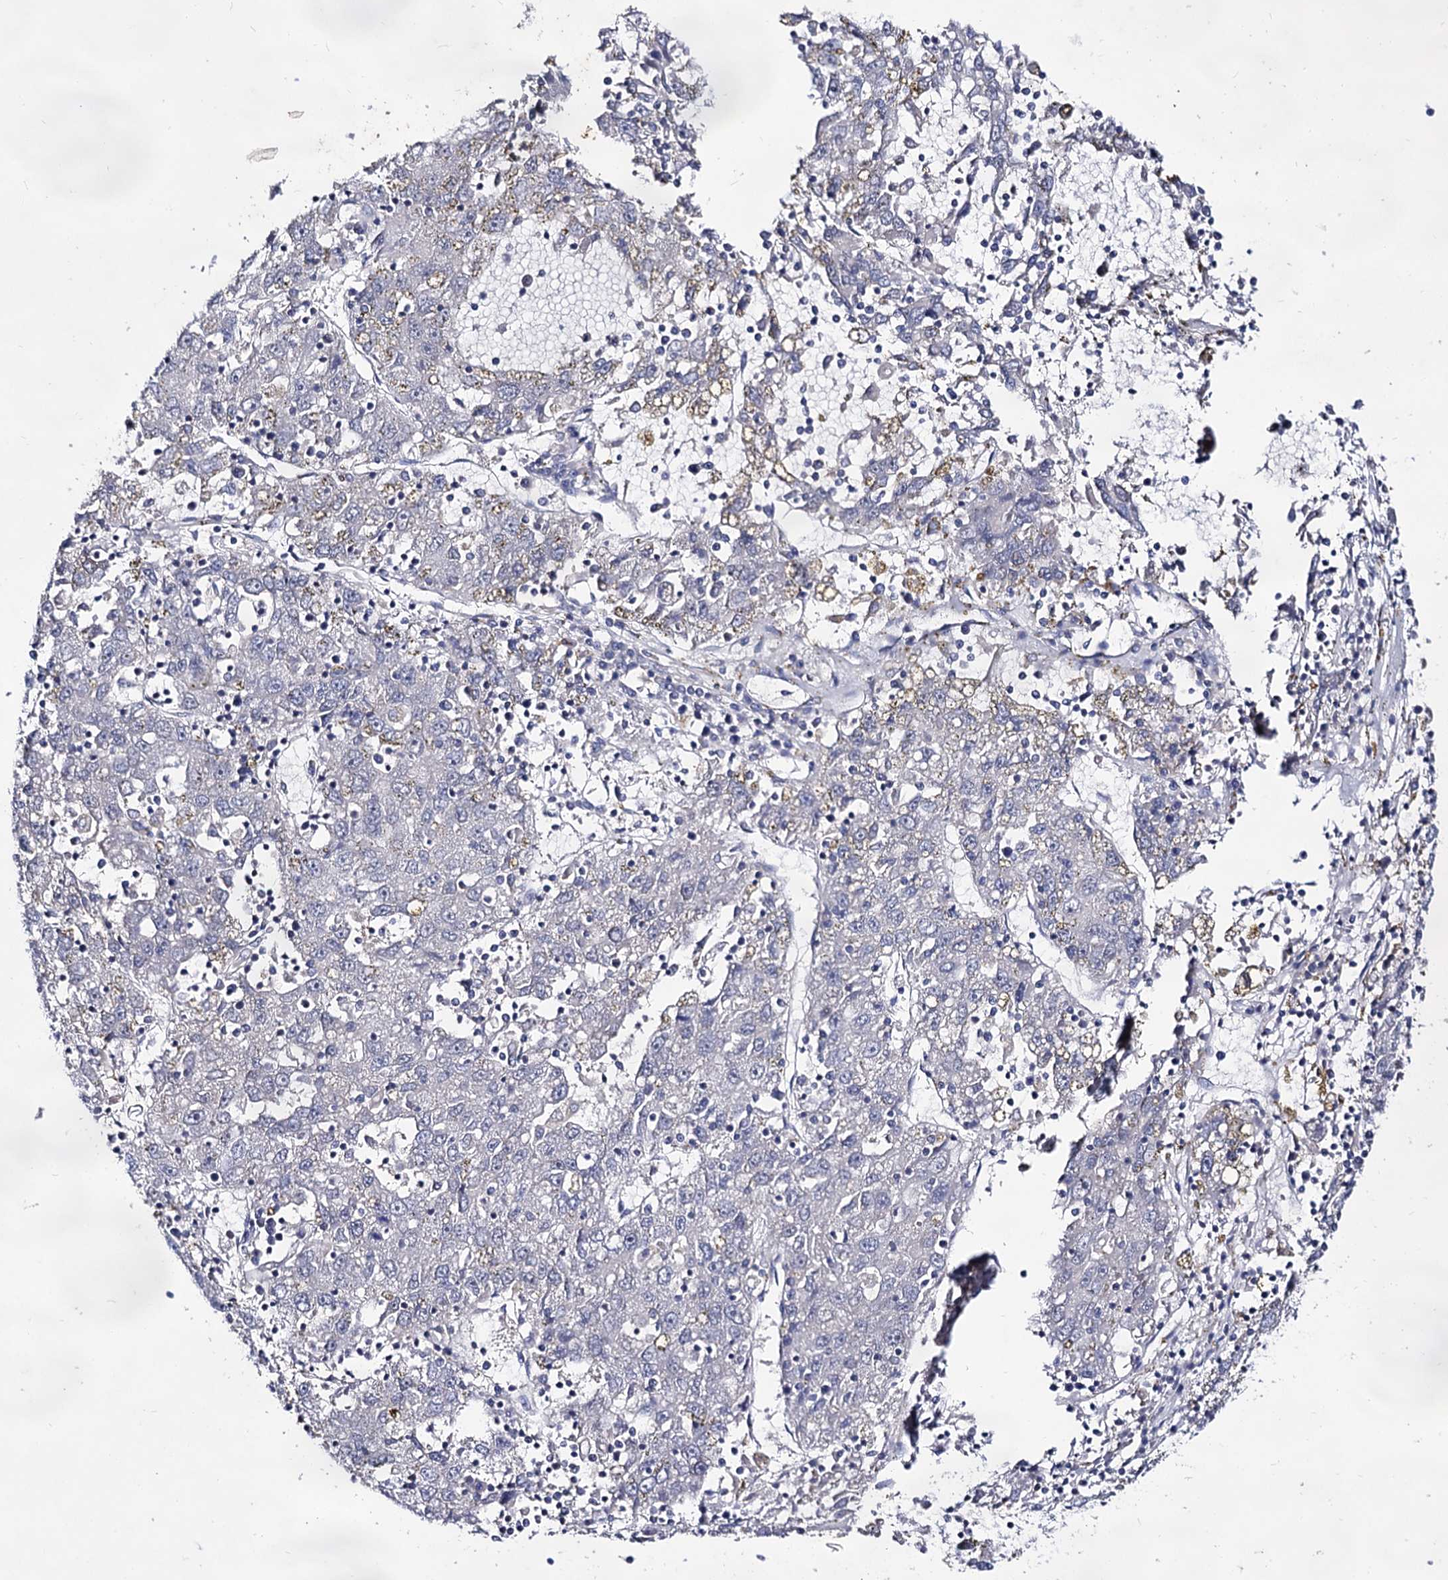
{"staining": {"intensity": "negative", "quantity": "none", "location": "none"}, "tissue": "liver cancer", "cell_type": "Tumor cells", "image_type": "cancer", "snomed": [{"axis": "morphology", "description": "Carcinoma, Hepatocellular, NOS"}, {"axis": "topography", "description": "Liver"}], "caption": "This is a image of IHC staining of hepatocellular carcinoma (liver), which shows no expression in tumor cells.", "gene": "ARFIP2", "patient": {"sex": "male", "age": 49}}